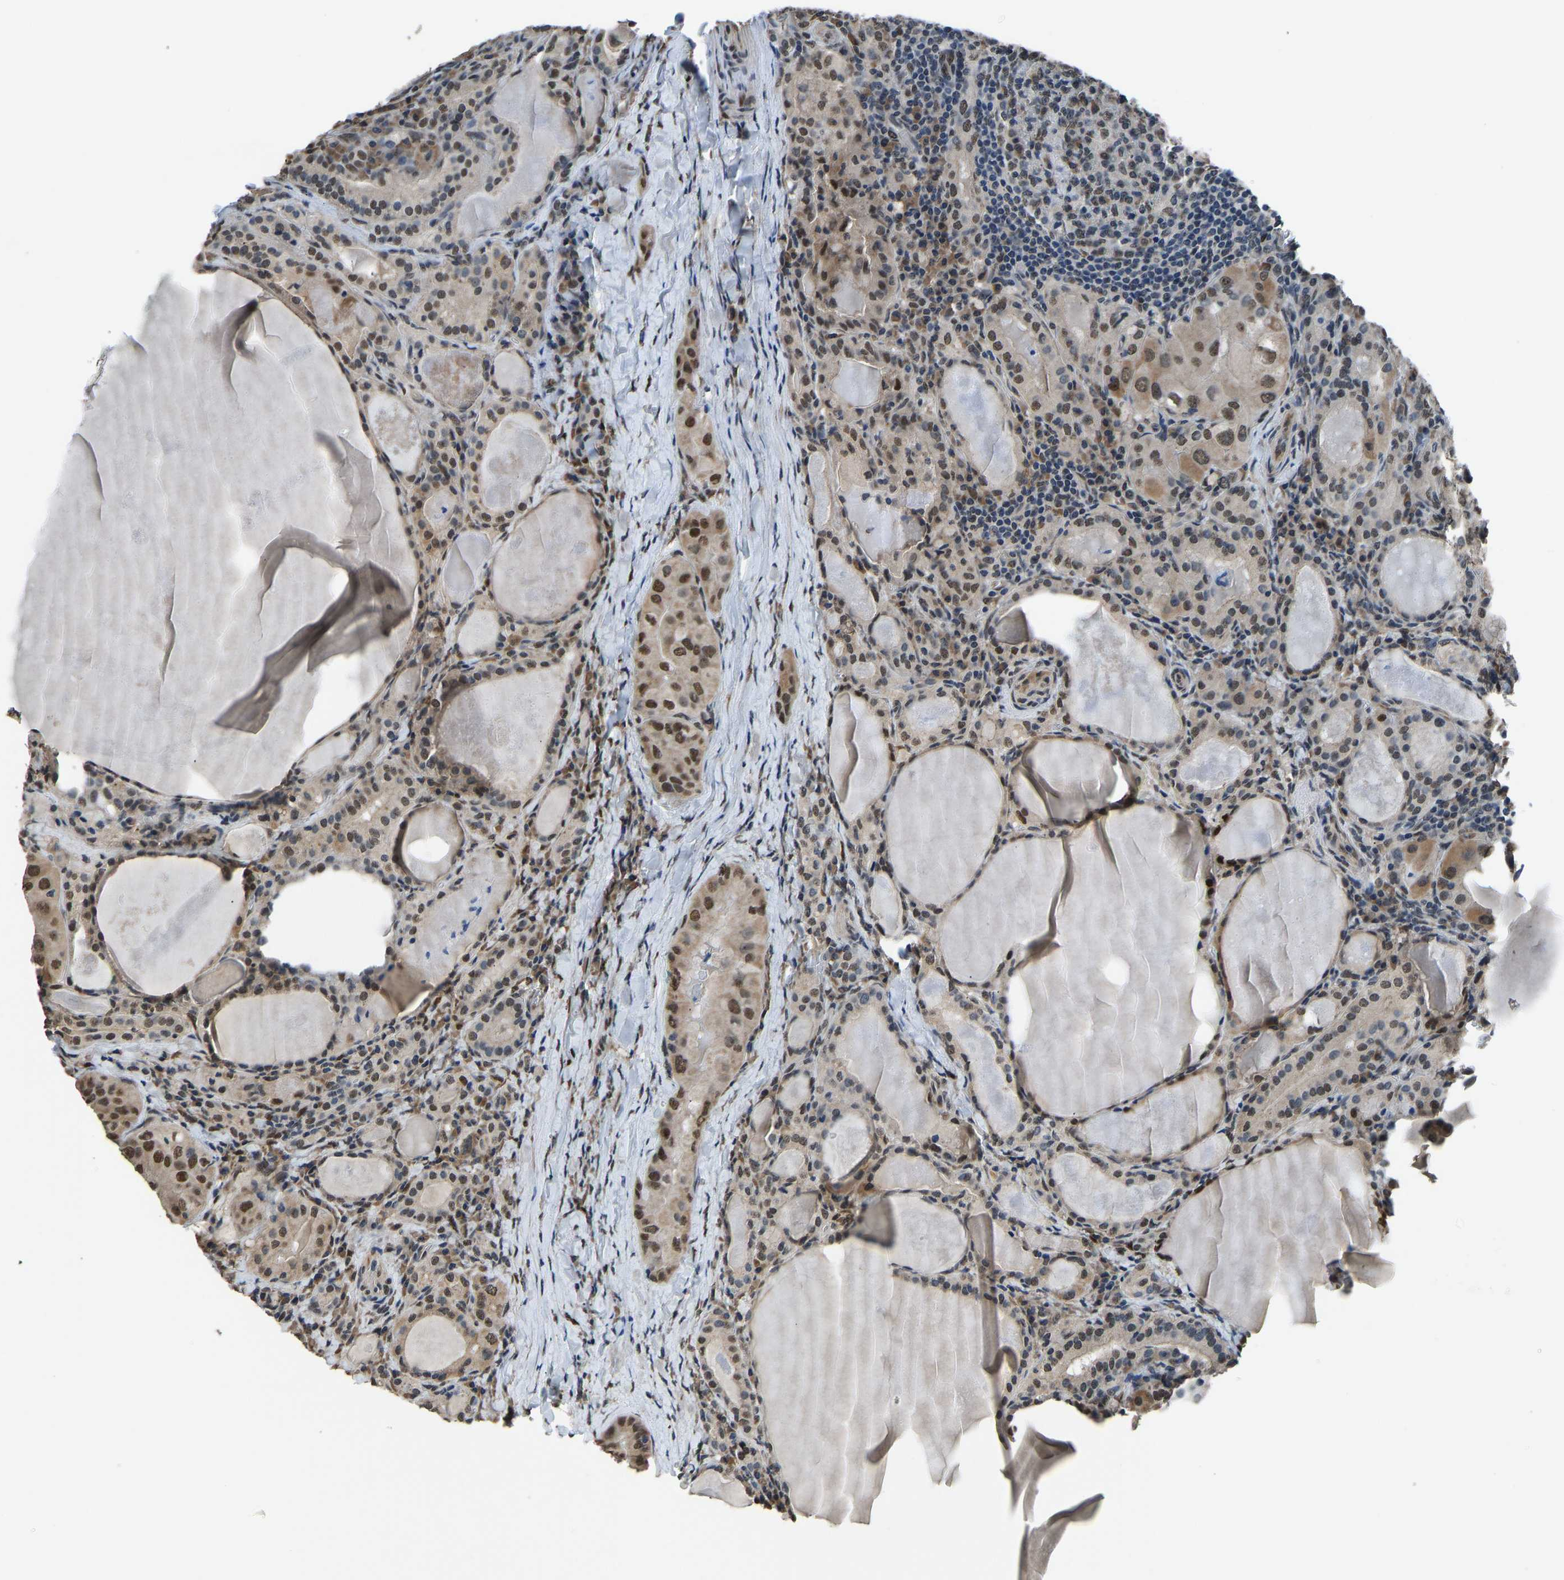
{"staining": {"intensity": "moderate", "quantity": ">75%", "location": "nuclear"}, "tissue": "thyroid cancer", "cell_type": "Tumor cells", "image_type": "cancer", "snomed": [{"axis": "morphology", "description": "Papillary adenocarcinoma, NOS"}, {"axis": "topography", "description": "Thyroid gland"}], "caption": "Immunohistochemistry (DAB) staining of papillary adenocarcinoma (thyroid) exhibits moderate nuclear protein staining in approximately >75% of tumor cells.", "gene": "FOS", "patient": {"sex": "female", "age": 42}}